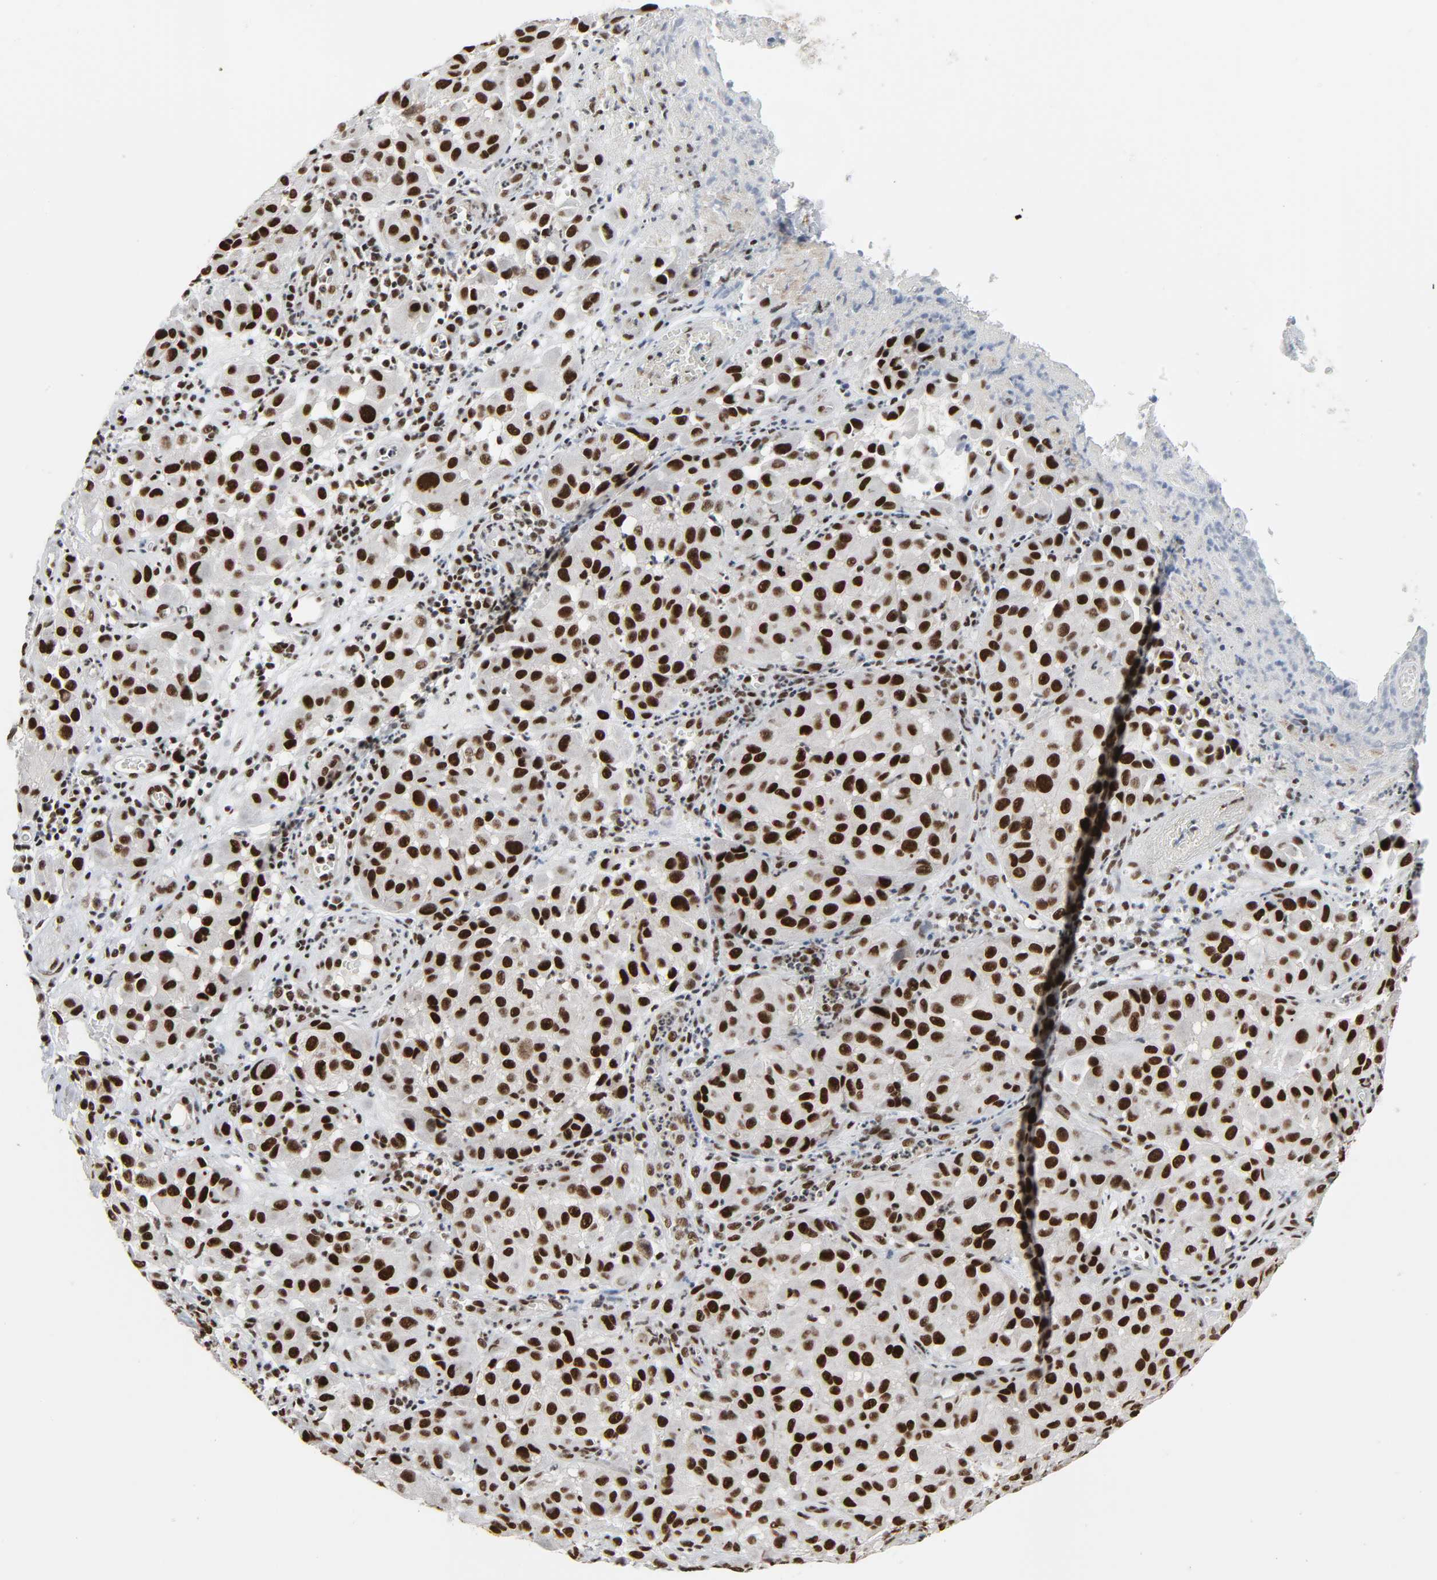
{"staining": {"intensity": "strong", "quantity": ">75%", "location": "nuclear"}, "tissue": "melanoma", "cell_type": "Tumor cells", "image_type": "cancer", "snomed": [{"axis": "morphology", "description": "Malignant melanoma, NOS"}, {"axis": "topography", "description": "Skin"}], "caption": "This image demonstrates melanoma stained with immunohistochemistry to label a protein in brown. The nuclear of tumor cells show strong positivity for the protein. Nuclei are counter-stained blue.", "gene": "CDK7", "patient": {"sex": "female", "age": 21}}